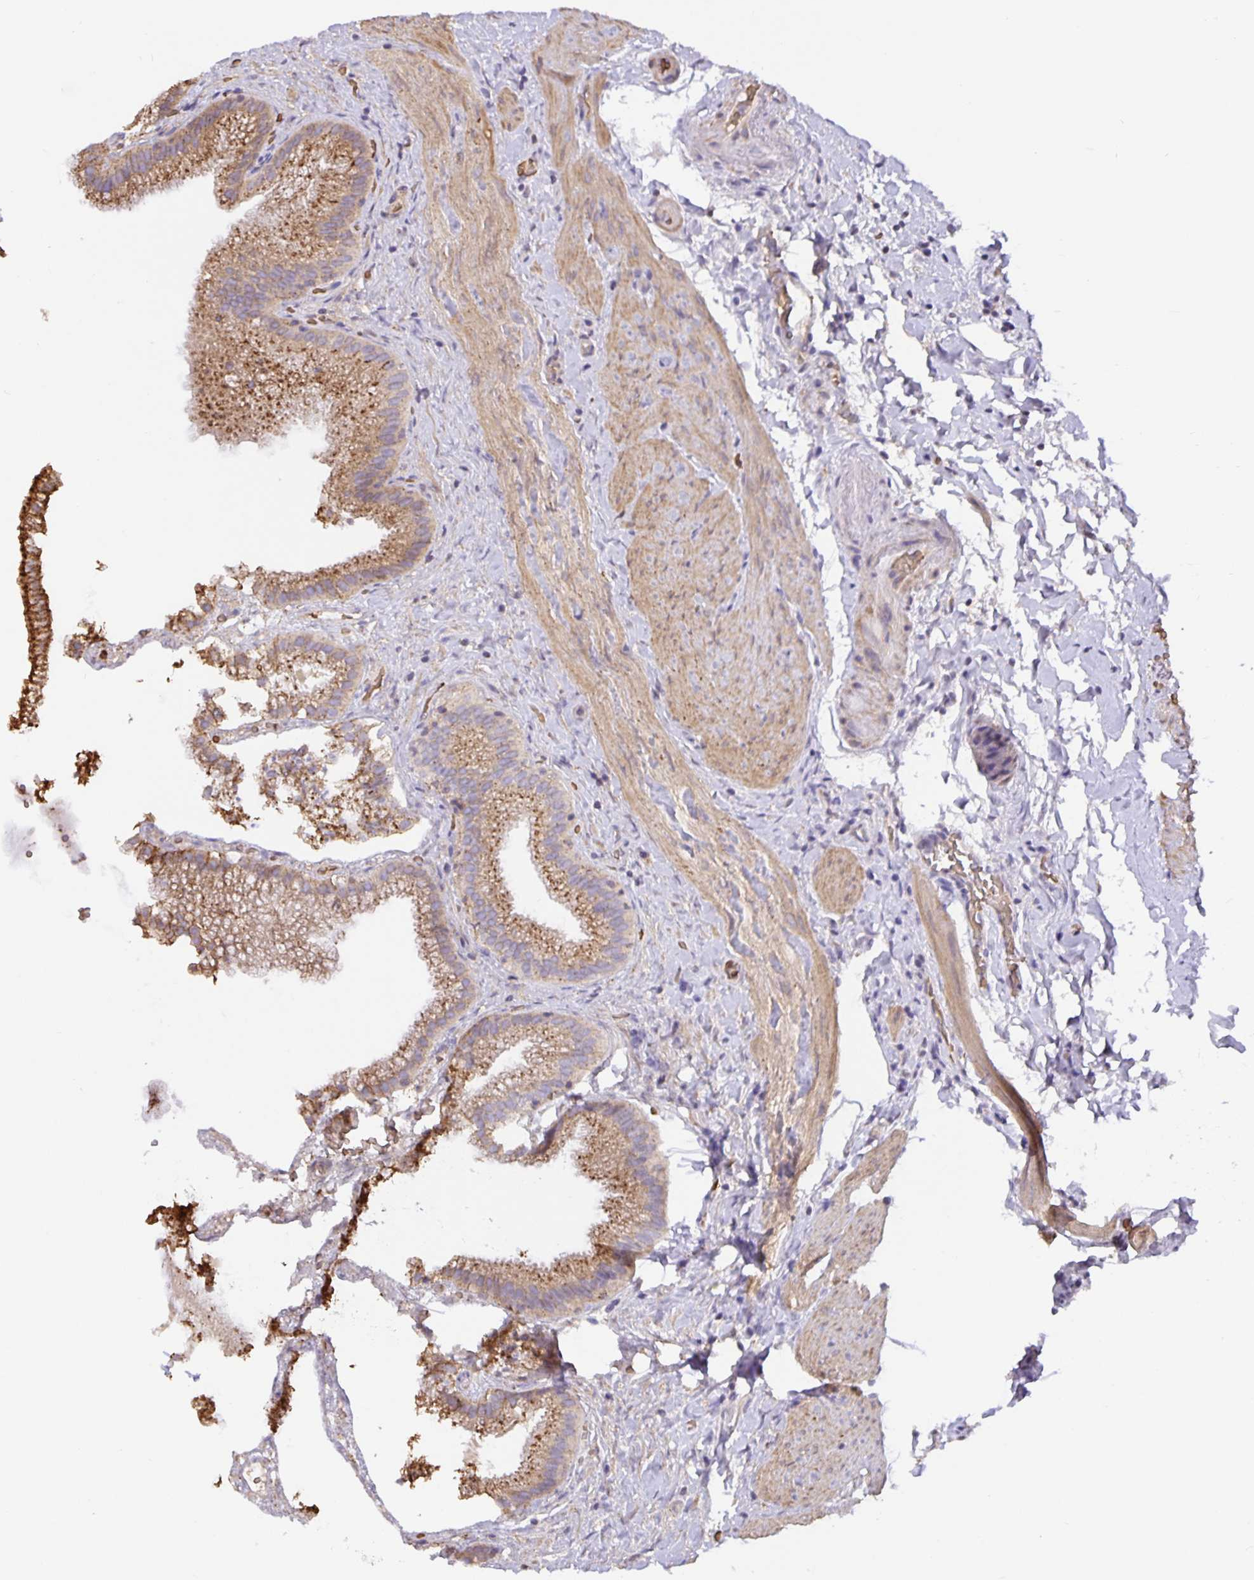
{"staining": {"intensity": "moderate", "quantity": ">75%", "location": "cytoplasmic/membranous"}, "tissue": "gallbladder", "cell_type": "Glandular cells", "image_type": "normal", "snomed": [{"axis": "morphology", "description": "Normal tissue, NOS"}, {"axis": "topography", "description": "Gallbladder"}], "caption": "Protein staining of unremarkable gallbladder exhibits moderate cytoplasmic/membranous expression in about >75% of glandular cells. (Brightfield microscopy of DAB IHC at high magnification).", "gene": "TMEM71", "patient": {"sex": "female", "age": 63}}